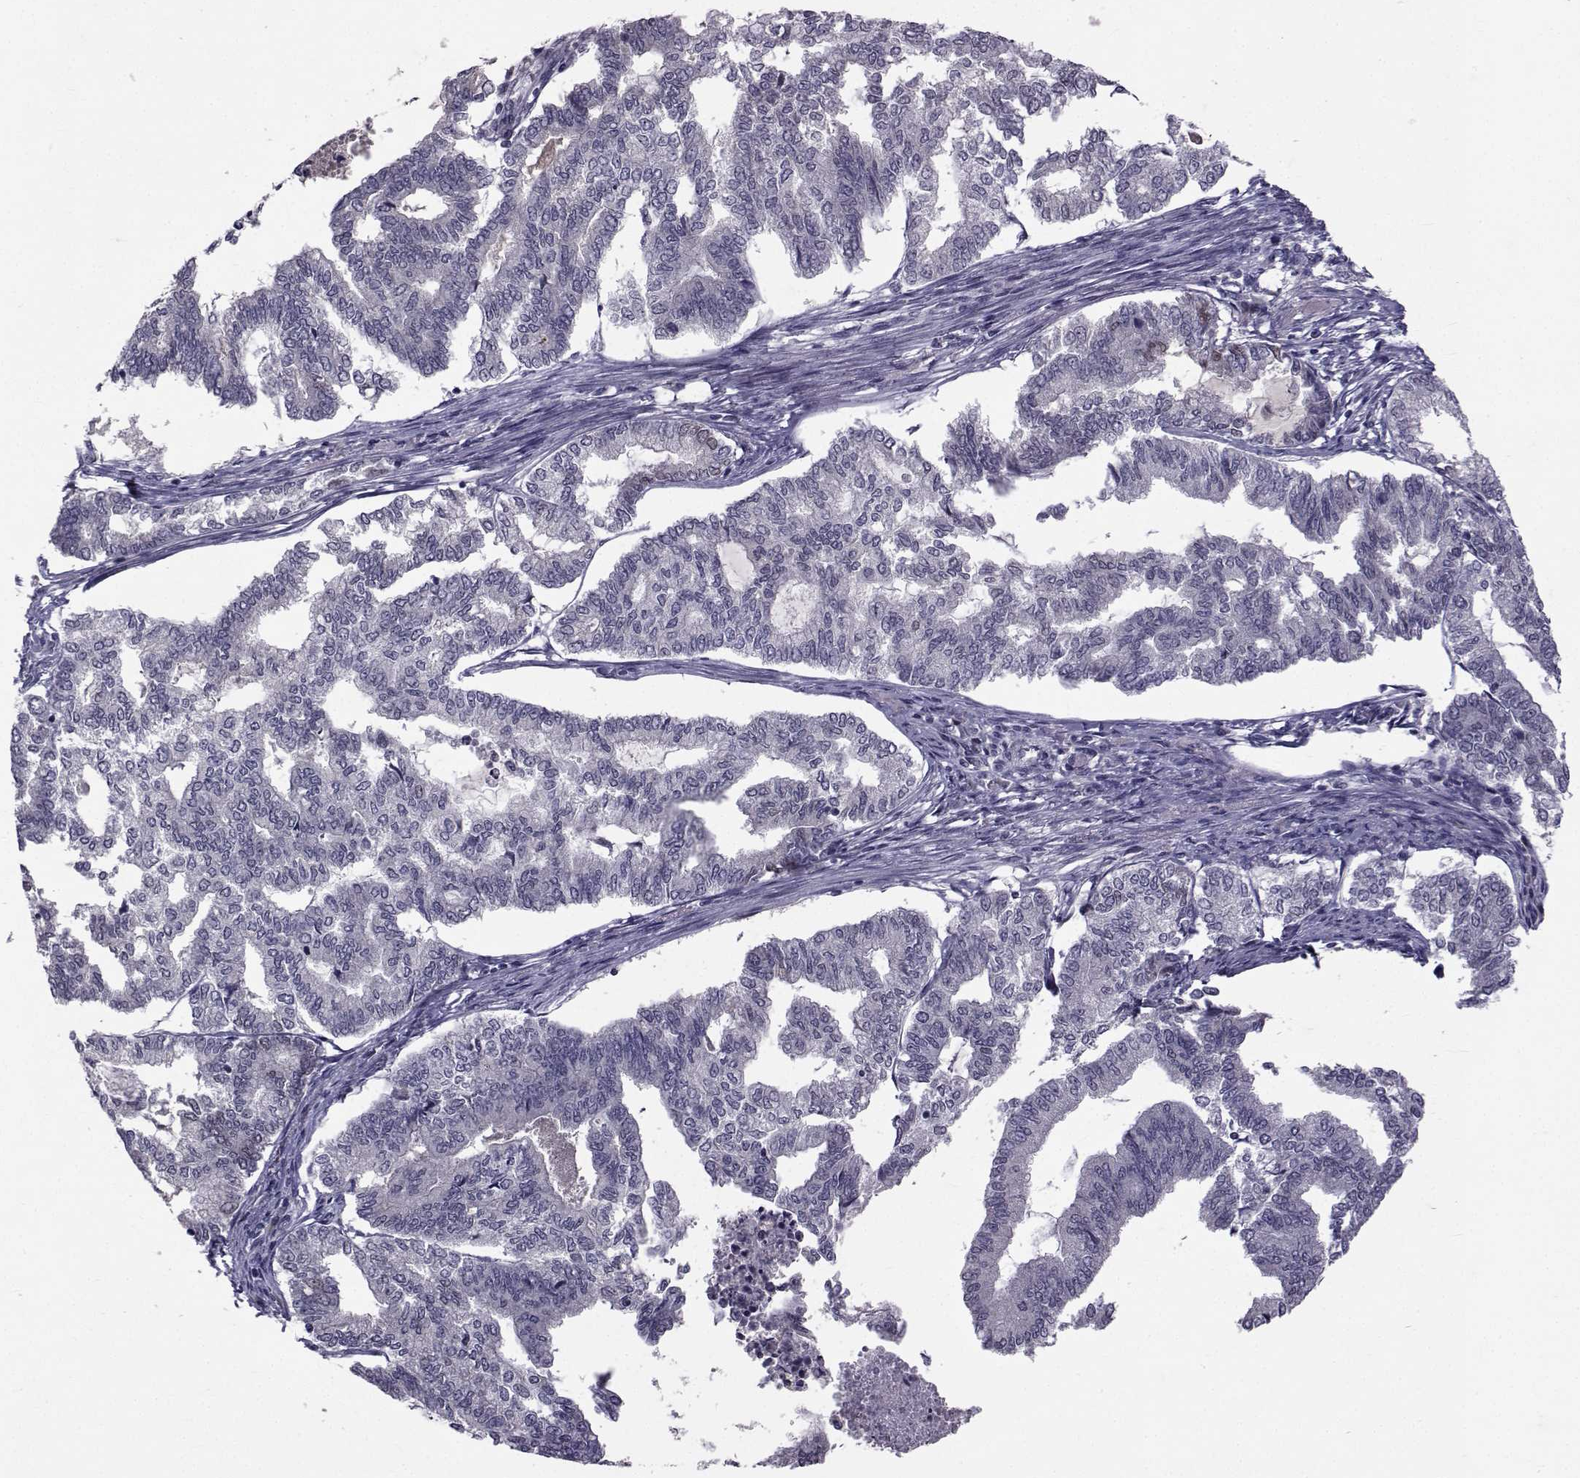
{"staining": {"intensity": "negative", "quantity": "none", "location": "none"}, "tissue": "endometrial cancer", "cell_type": "Tumor cells", "image_type": "cancer", "snomed": [{"axis": "morphology", "description": "Adenocarcinoma, NOS"}, {"axis": "topography", "description": "Endometrium"}], "caption": "Immunohistochemistry histopathology image of neoplastic tissue: human endometrial cancer stained with DAB demonstrates no significant protein staining in tumor cells.", "gene": "TNFRSF11B", "patient": {"sex": "female", "age": 79}}